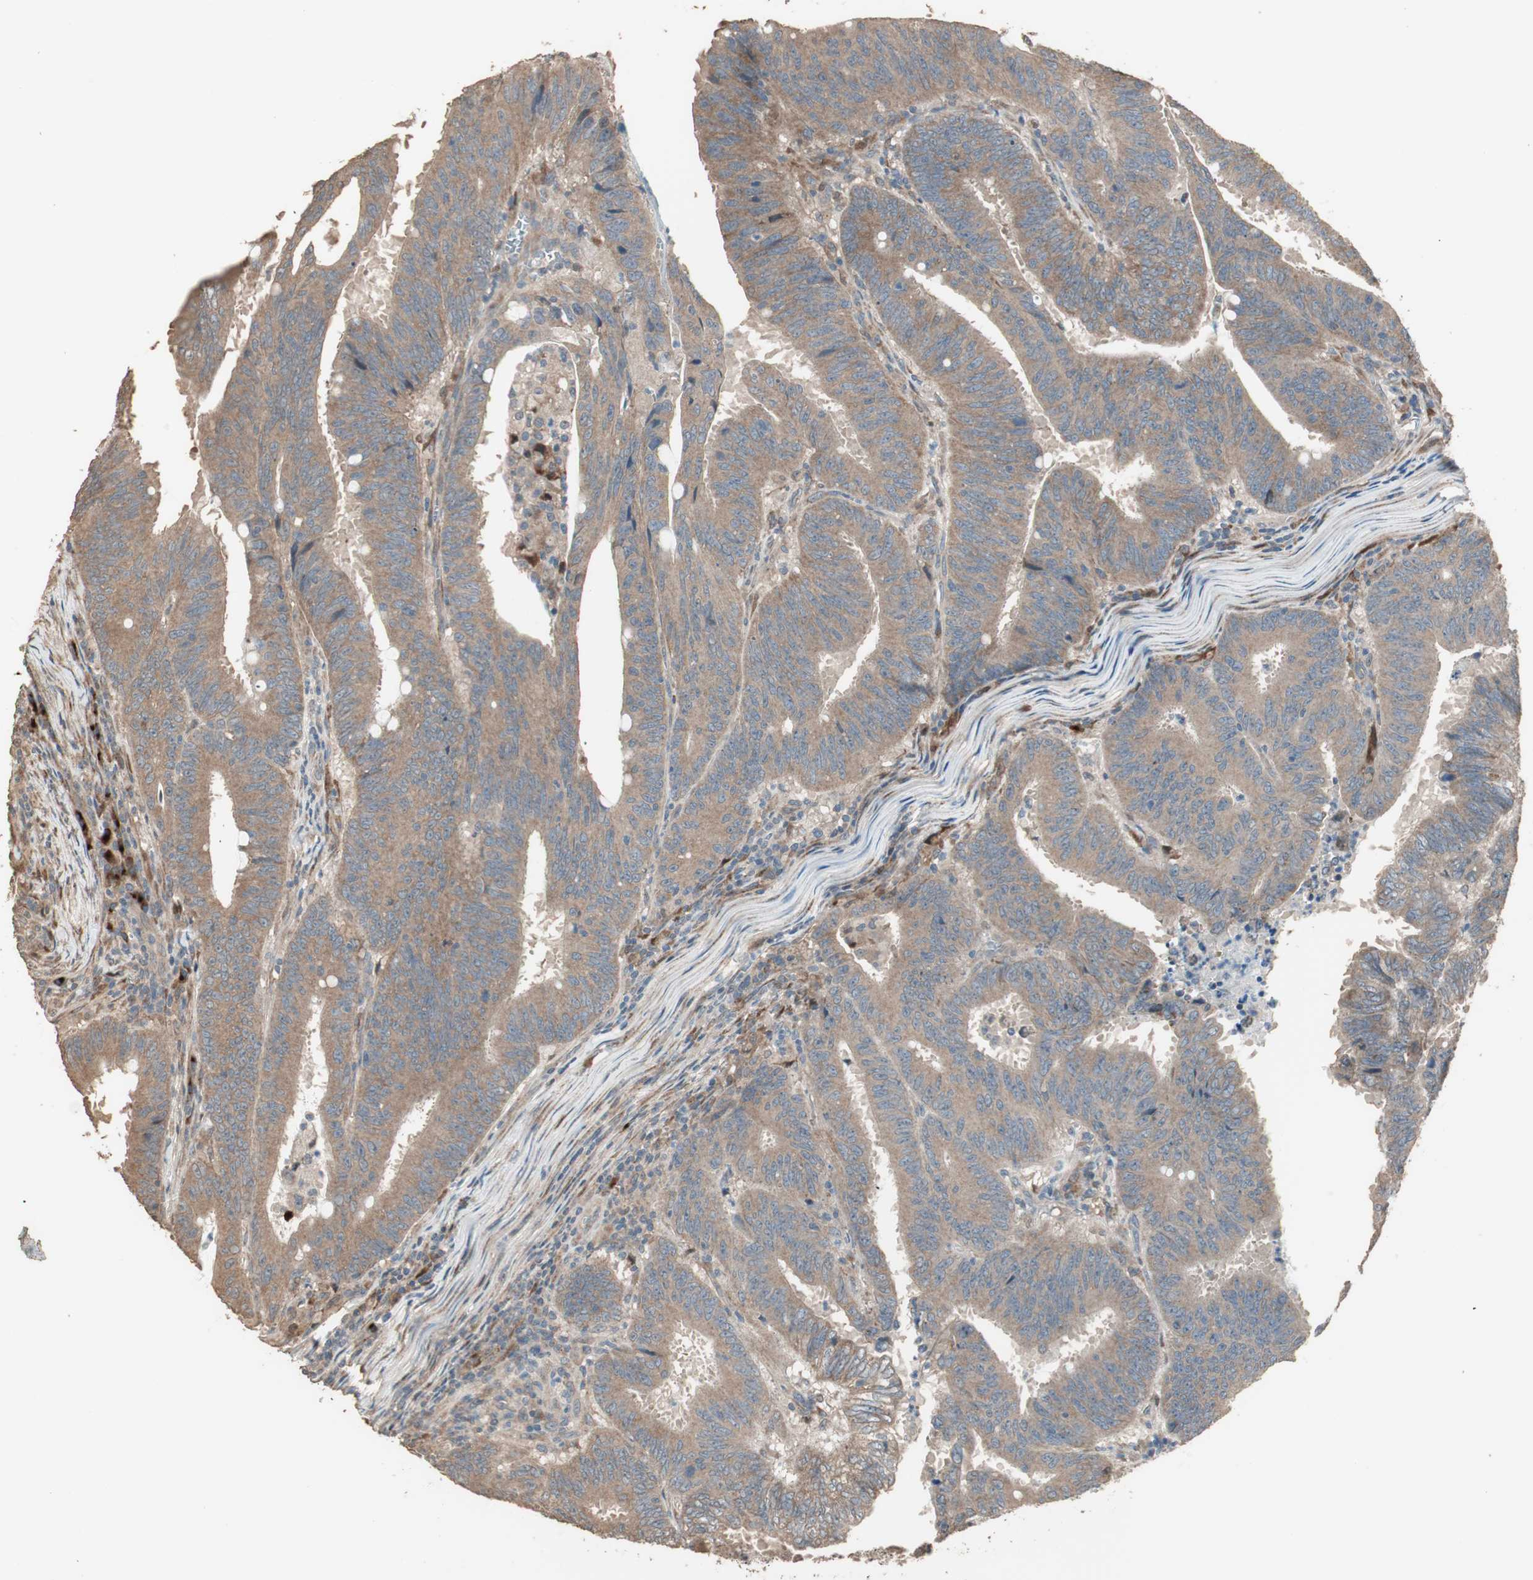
{"staining": {"intensity": "moderate", "quantity": ">75%", "location": "cytoplasmic/membranous"}, "tissue": "colorectal cancer", "cell_type": "Tumor cells", "image_type": "cancer", "snomed": [{"axis": "morphology", "description": "Adenocarcinoma, NOS"}, {"axis": "topography", "description": "Colon"}], "caption": "Immunohistochemical staining of human colorectal adenocarcinoma reveals medium levels of moderate cytoplasmic/membranous positivity in approximately >75% of tumor cells. The protein of interest is shown in brown color, while the nuclei are stained blue.", "gene": "RARRES1", "patient": {"sex": "male", "age": 45}}